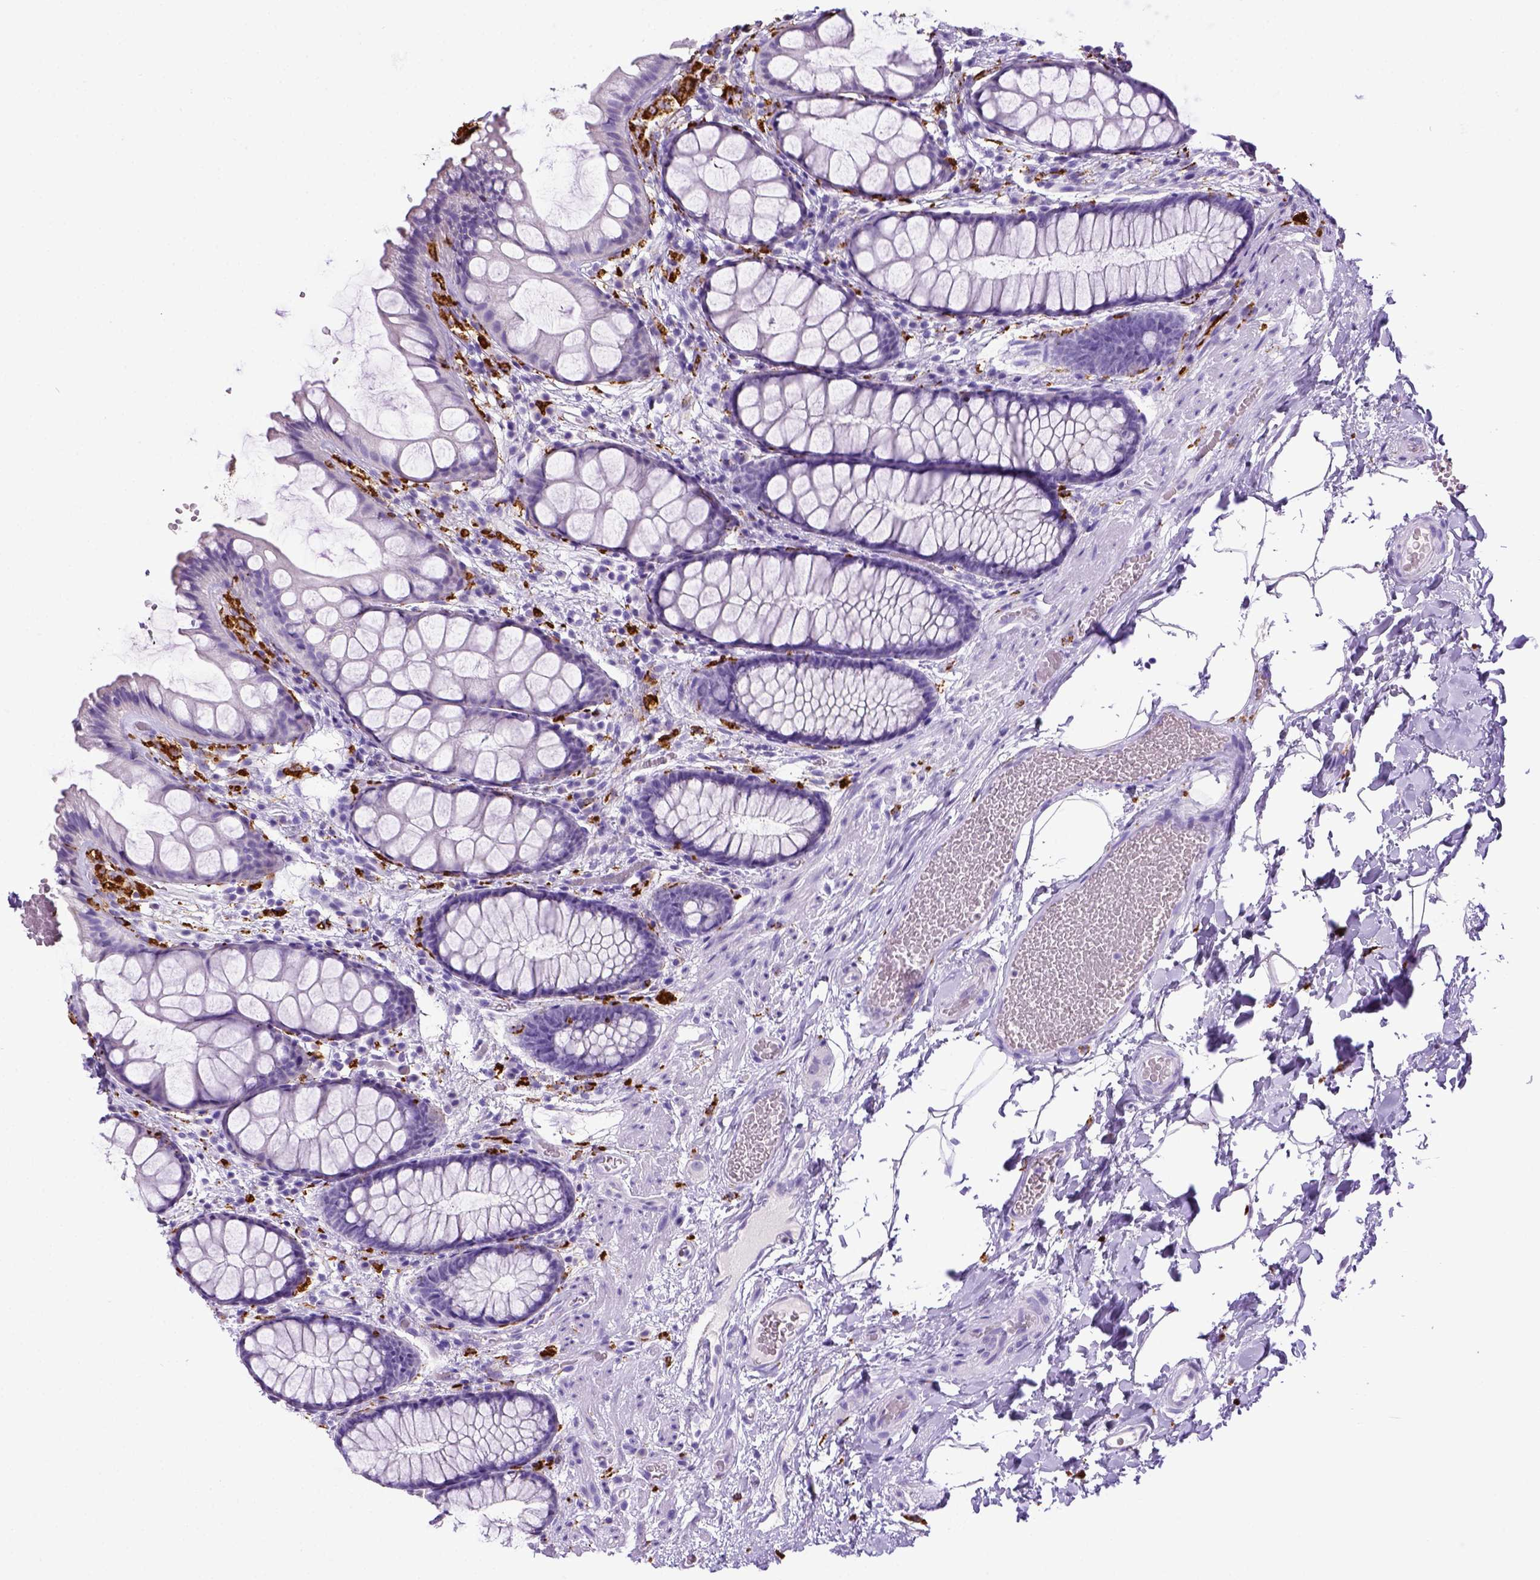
{"staining": {"intensity": "negative", "quantity": "none", "location": "none"}, "tissue": "rectum", "cell_type": "Glandular cells", "image_type": "normal", "snomed": [{"axis": "morphology", "description": "Normal tissue, NOS"}, {"axis": "topography", "description": "Rectum"}], "caption": "Micrograph shows no significant protein staining in glandular cells of benign rectum.", "gene": "CD68", "patient": {"sex": "female", "age": 62}}